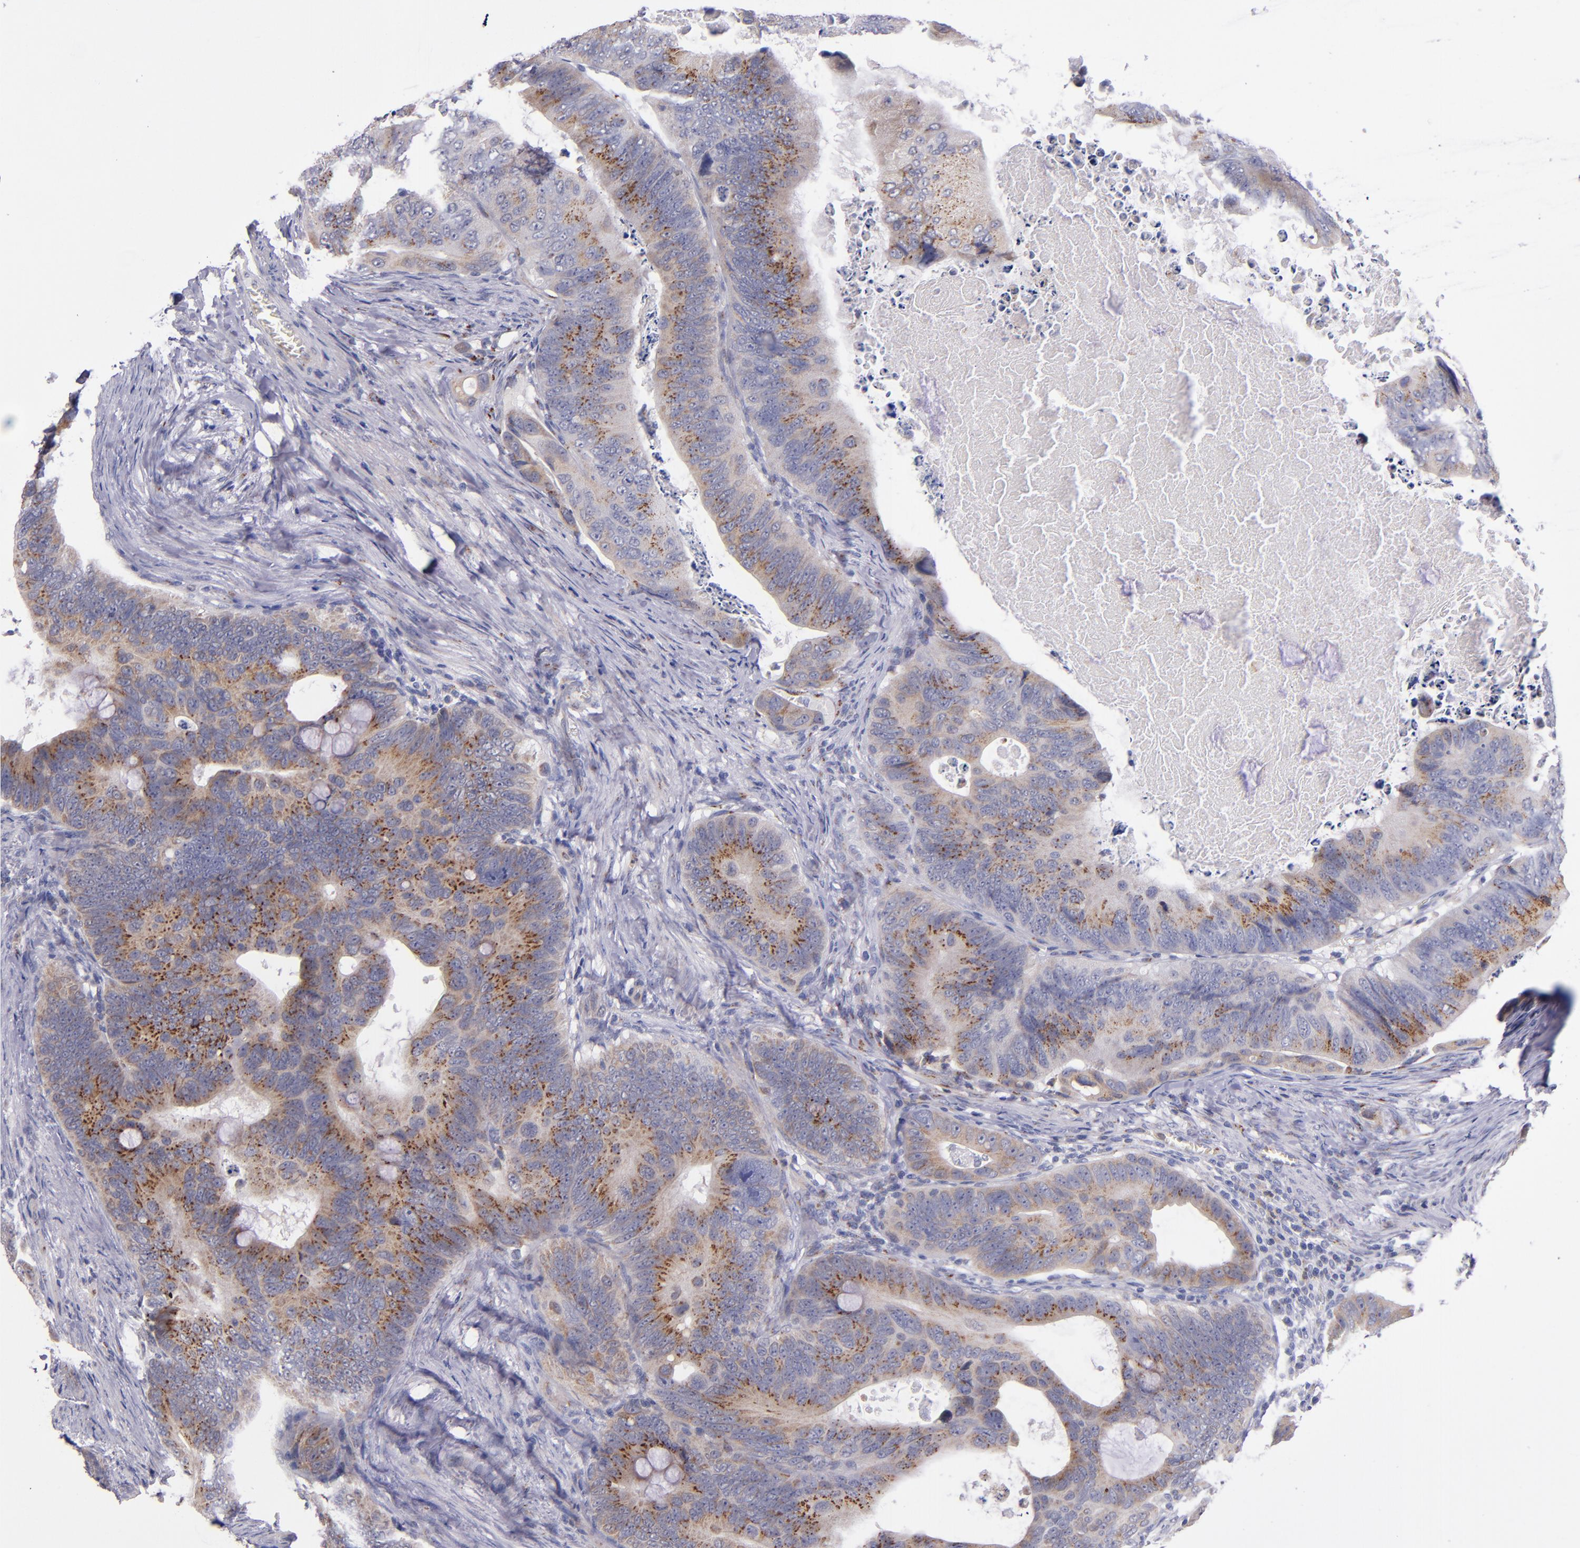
{"staining": {"intensity": "strong", "quantity": ">75%", "location": "cytoplasmic/membranous"}, "tissue": "colorectal cancer", "cell_type": "Tumor cells", "image_type": "cancer", "snomed": [{"axis": "morphology", "description": "Adenocarcinoma, NOS"}, {"axis": "topography", "description": "Colon"}], "caption": "Immunohistochemistry histopathology image of colorectal cancer stained for a protein (brown), which exhibits high levels of strong cytoplasmic/membranous expression in about >75% of tumor cells.", "gene": "RAB41", "patient": {"sex": "female", "age": 55}}